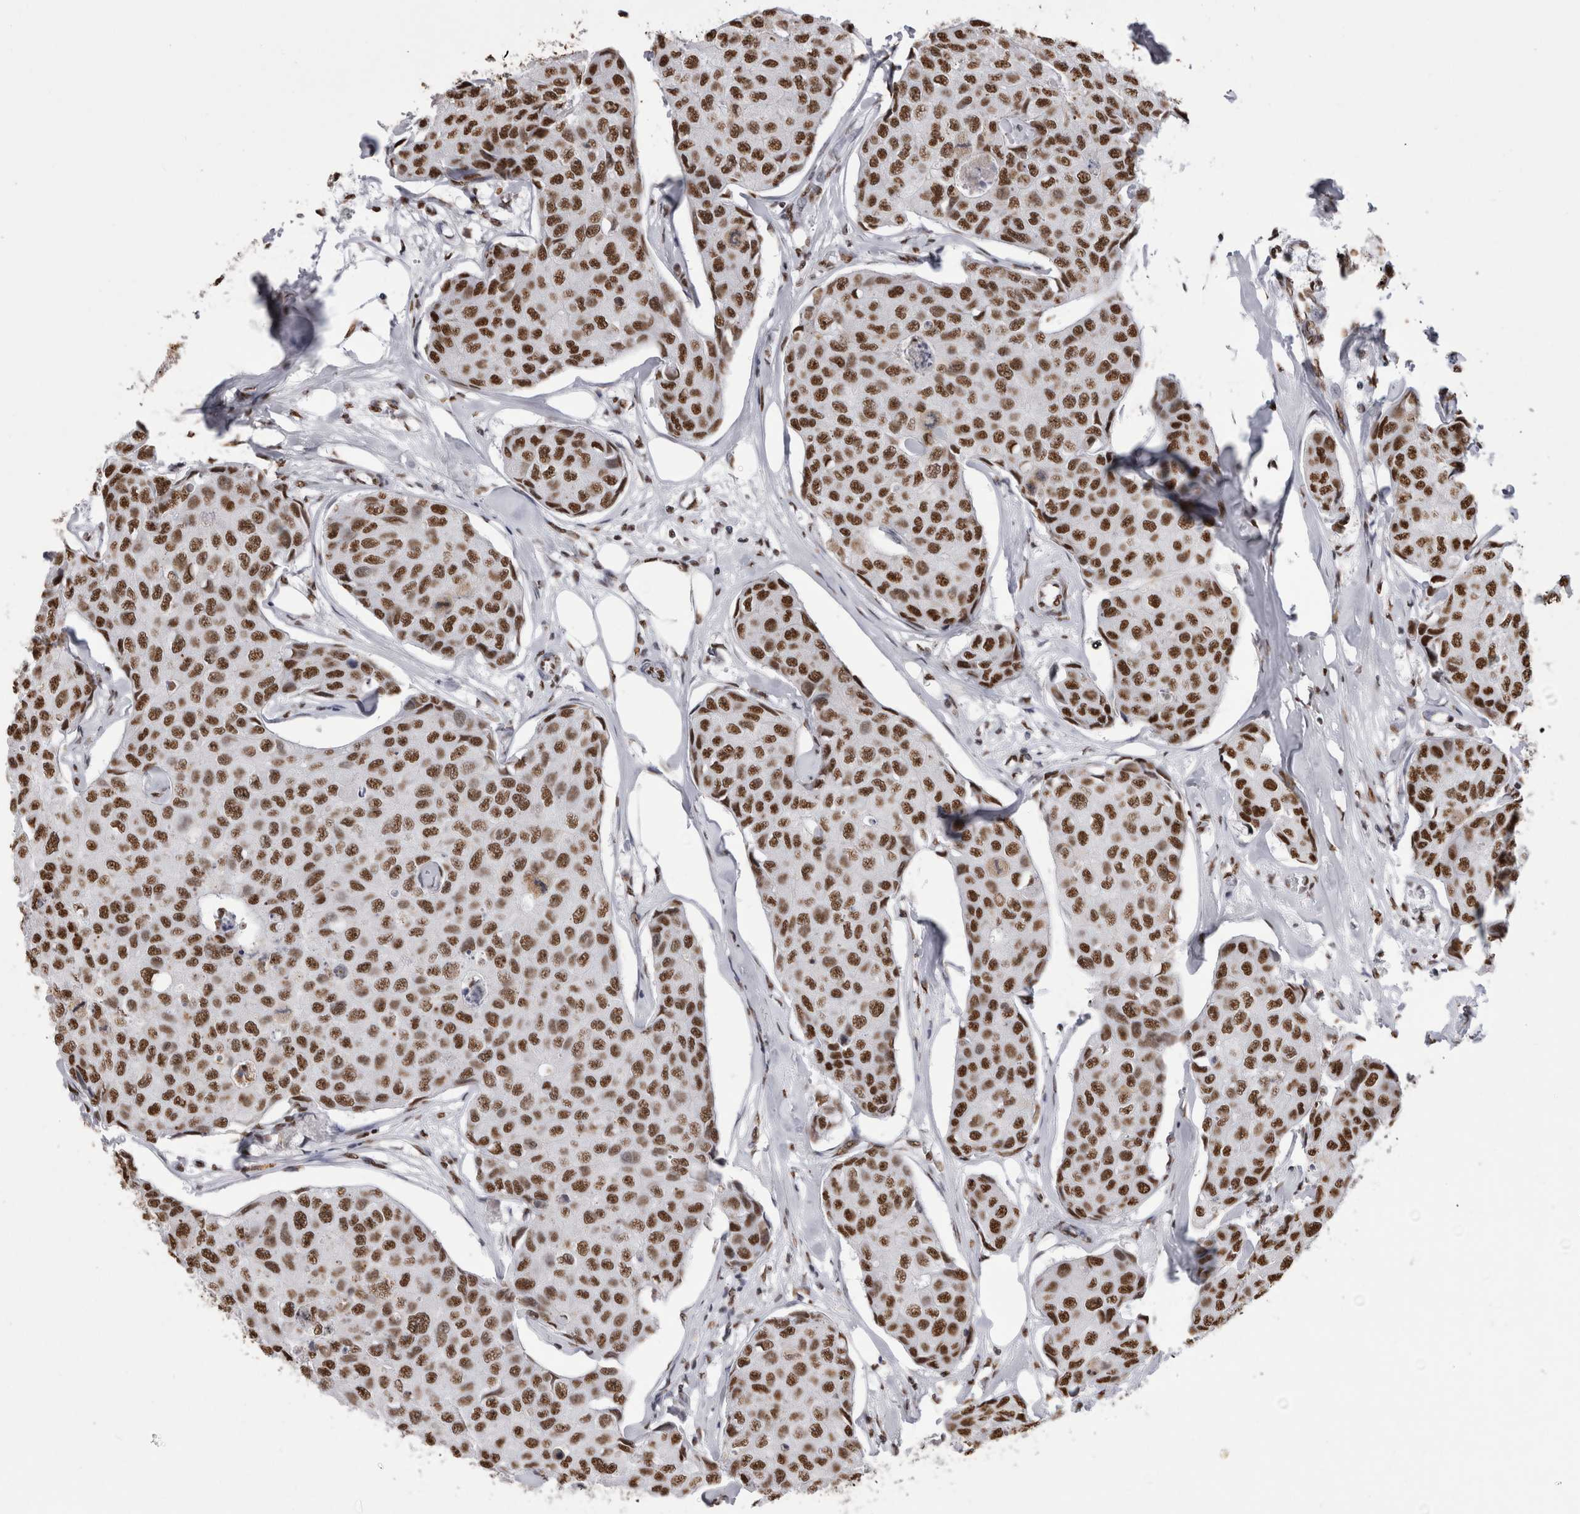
{"staining": {"intensity": "strong", "quantity": ">75%", "location": "nuclear"}, "tissue": "breast cancer", "cell_type": "Tumor cells", "image_type": "cancer", "snomed": [{"axis": "morphology", "description": "Duct carcinoma"}, {"axis": "topography", "description": "Breast"}], "caption": "Immunohistochemical staining of breast infiltrating ductal carcinoma displays strong nuclear protein positivity in about >75% of tumor cells. (Brightfield microscopy of DAB IHC at high magnification).", "gene": "ALPK3", "patient": {"sex": "female", "age": 80}}